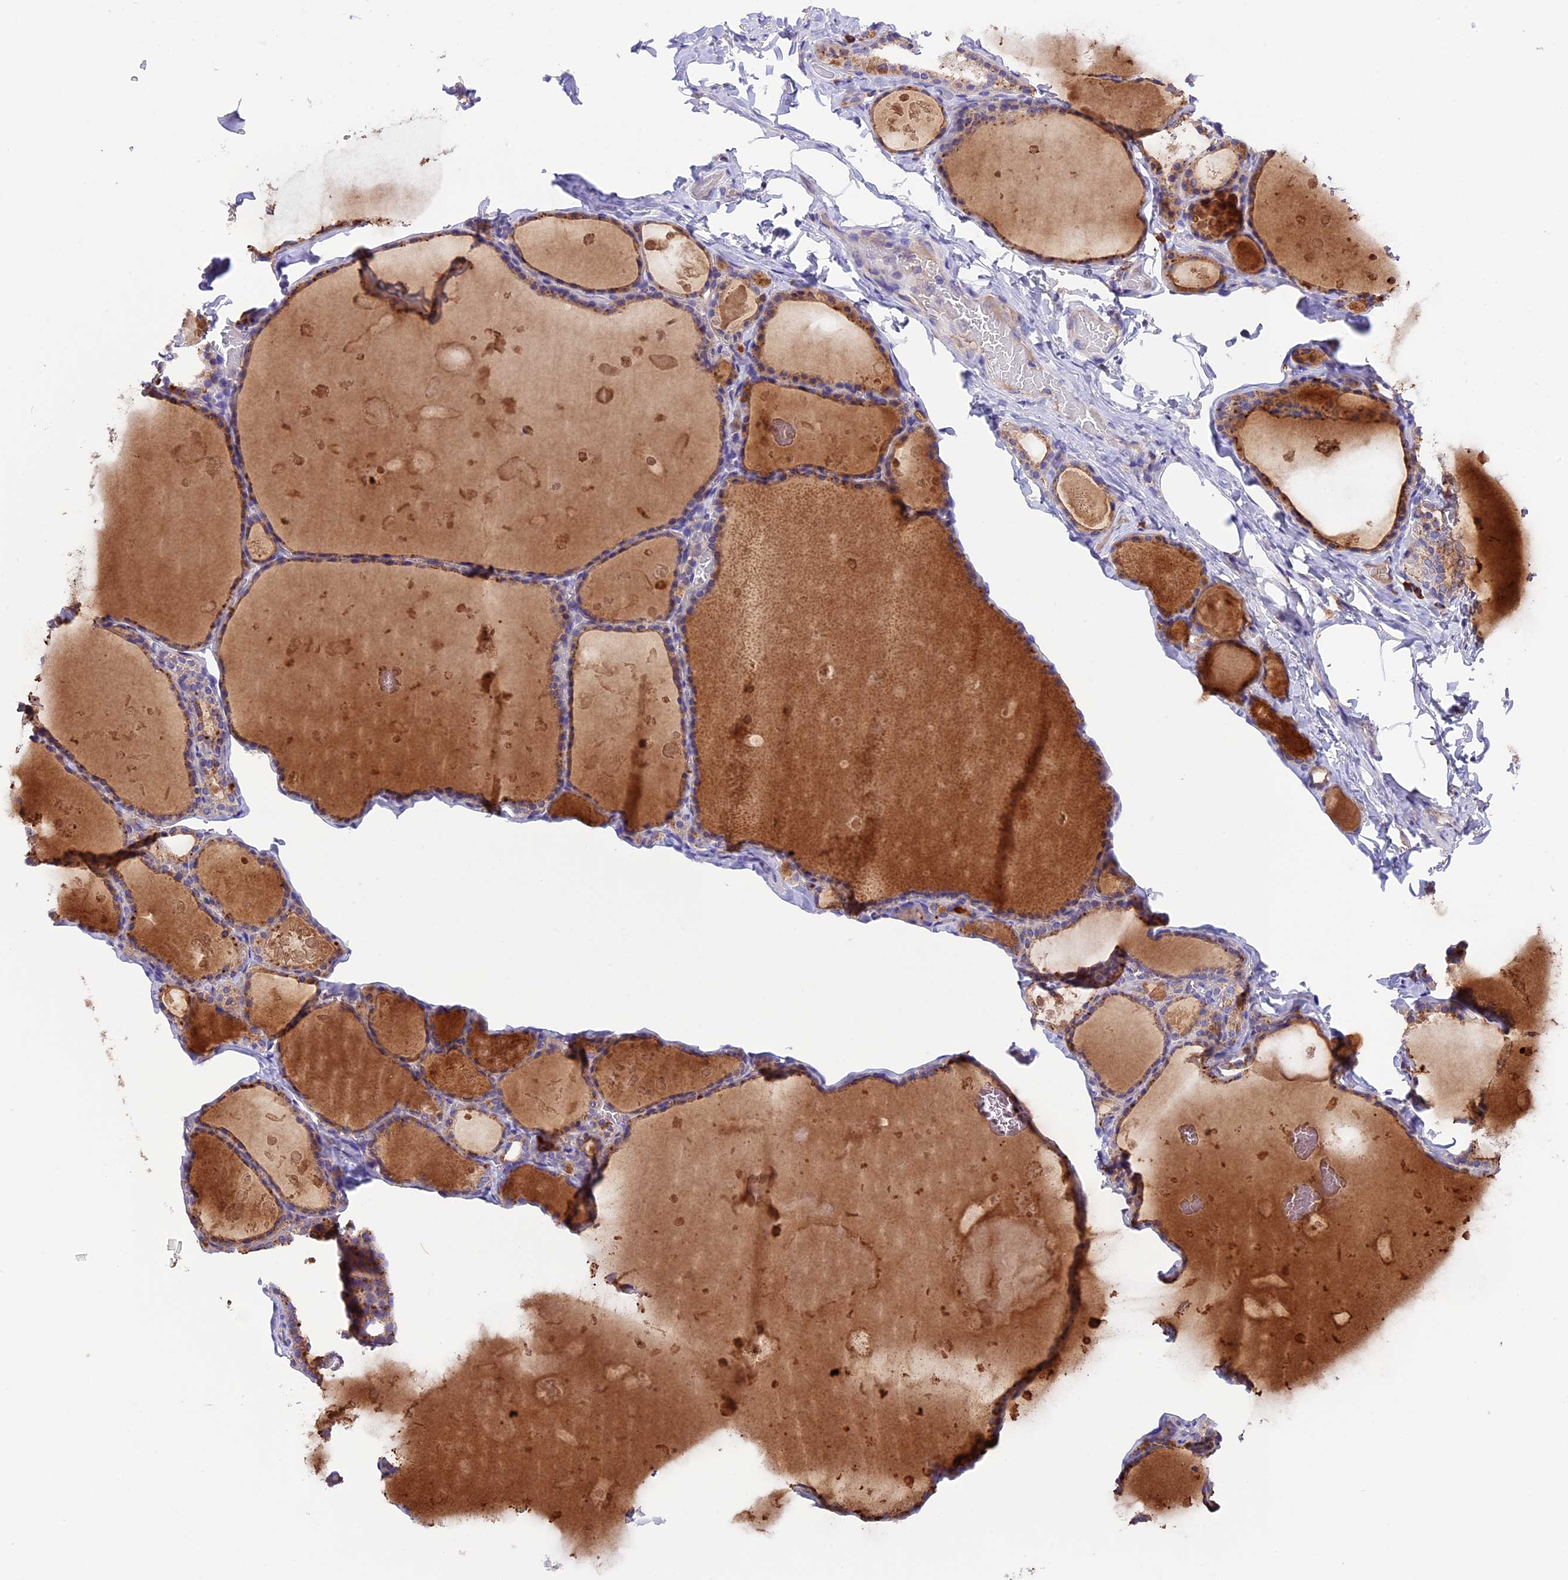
{"staining": {"intensity": "moderate", "quantity": ">75%", "location": "cytoplasmic/membranous"}, "tissue": "thyroid gland", "cell_type": "Glandular cells", "image_type": "normal", "snomed": [{"axis": "morphology", "description": "Normal tissue, NOS"}, {"axis": "topography", "description": "Thyroid gland"}], "caption": "Approximately >75% of glandular cells in benign thyroid gland display moderate cytoplasmic/membranous protein staining as visualized by brown immunohistochemical staining.", "gene": "METTL22", "patient": {"sex": "male", "age": 56}}